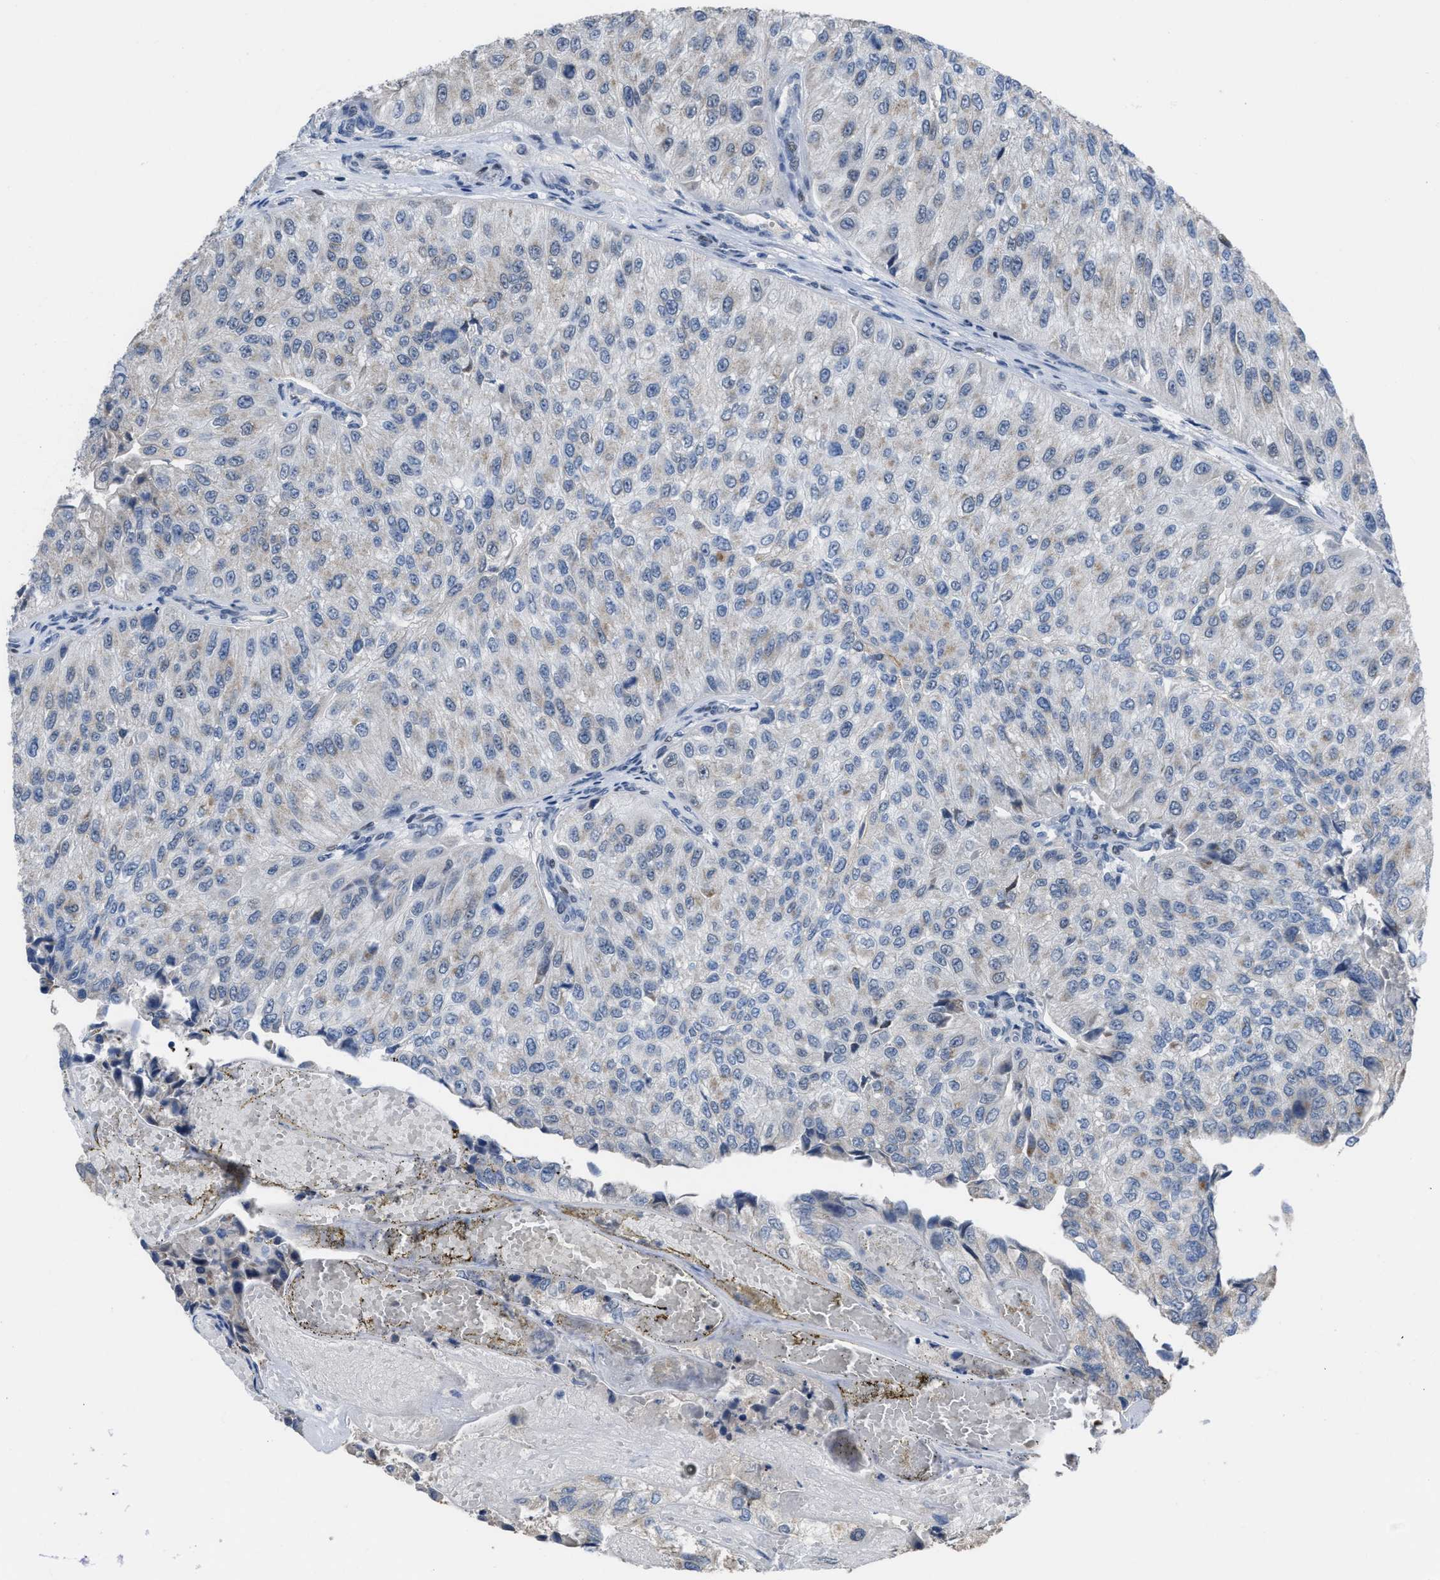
{"staining": {"intensity": "weak", "quantity": "<25%", "location": "cytoplasmic/membranous"}, "tissue": "urothelial cancer", "cell_type": "Tumor cells", "image_type": "cancer", "snomed": [{"axis": "morphology", "description": "Urothelial carcinoma, High grade"}, {"axis": "topography", "description": "Kidney"}, {"axis": "topography", "description": "Urinary bladder"}], "caption": "Micrograph shows no significant protein staining in tumor cells of urothelial cancer.", "gene": "SETDB1", "patient": {"sex": "male", "age": 77}}